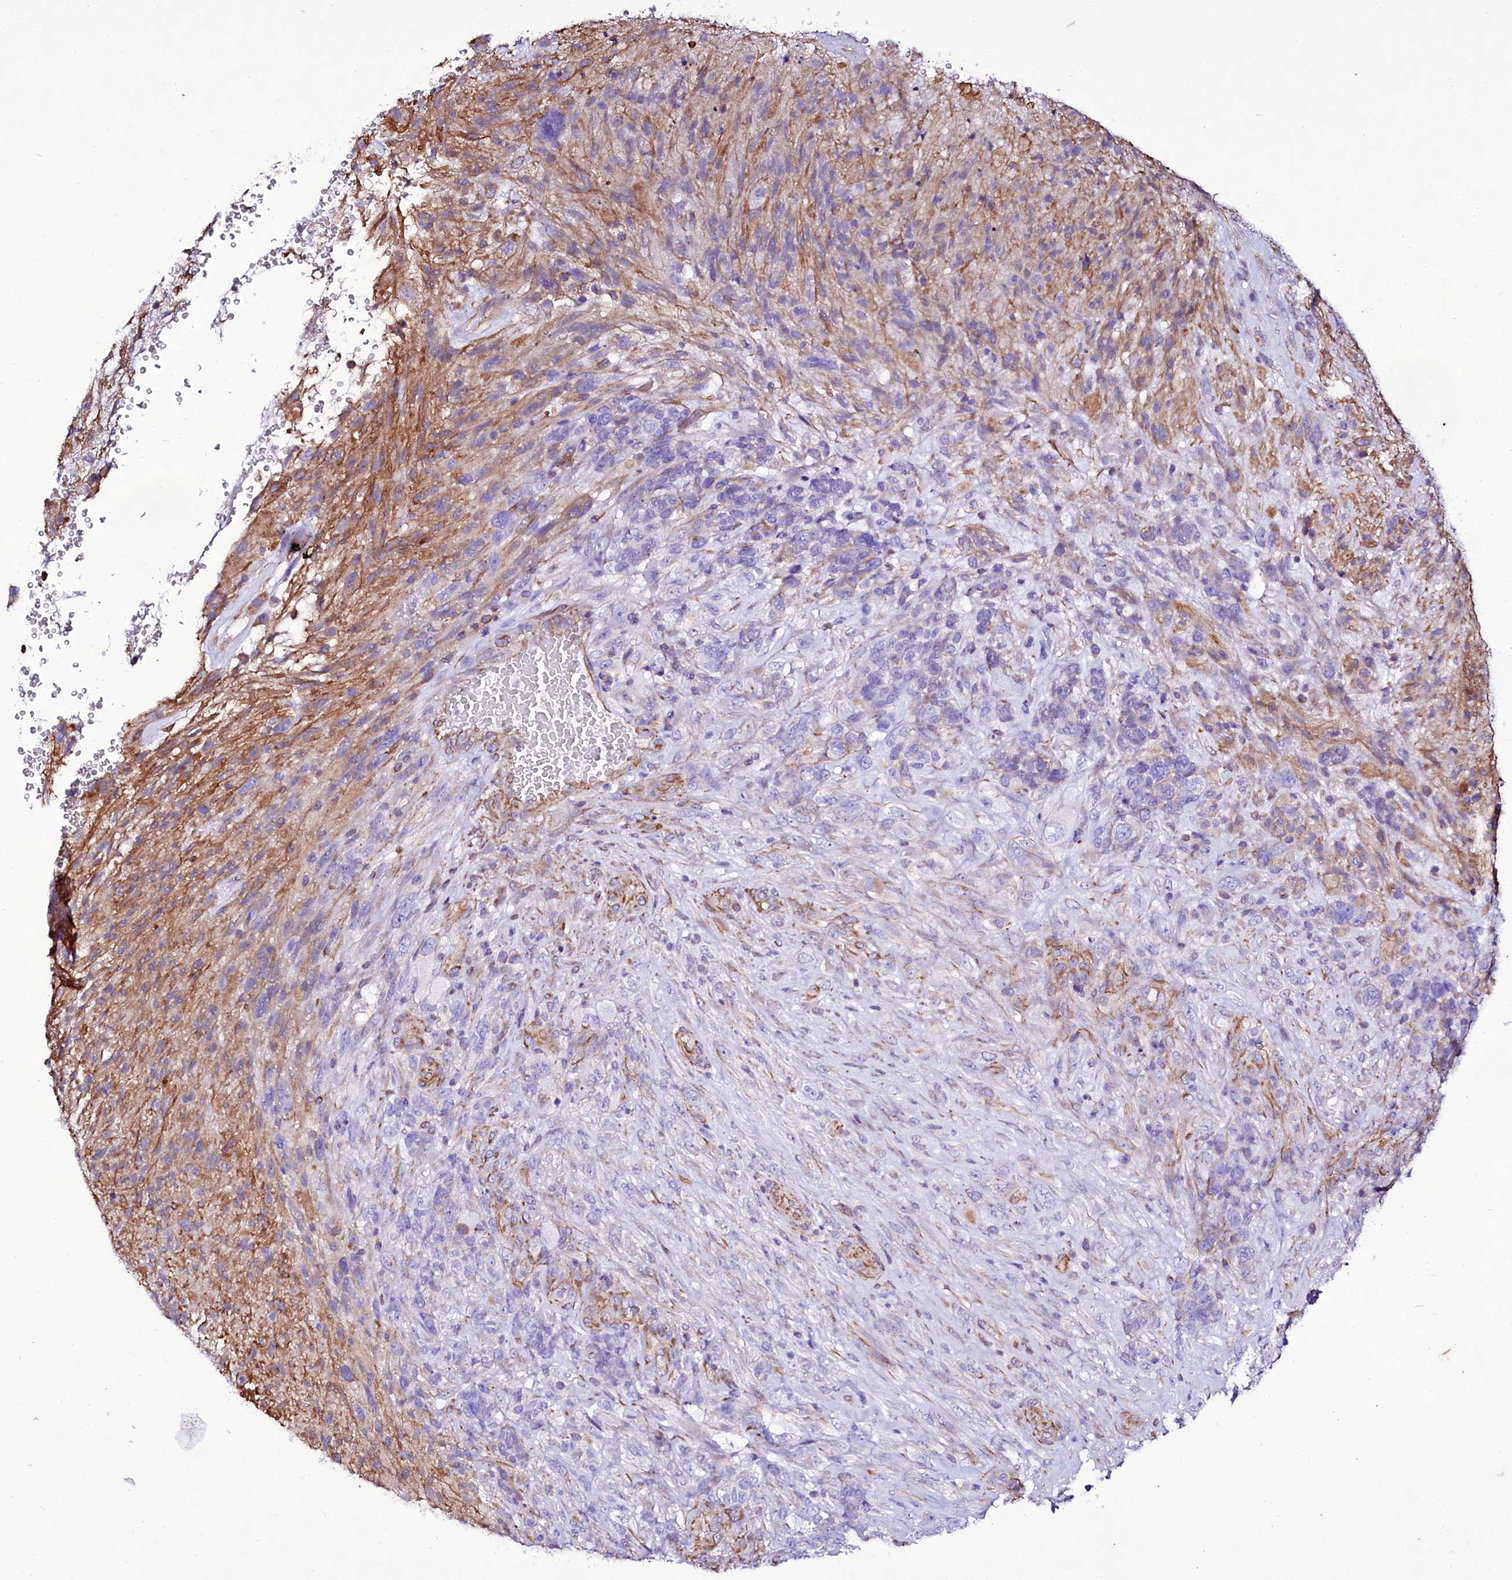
{"staining": {"intensity": "negative", "quantity": "none", "location": "none"}, "tissue": "glioma", "cell_type": "Tumor cells", "image_type": "cancer", "snomed": [{"axis": "morphology", "description": "Glioma, malignant, High grade"}, {"axis": "topography", "description": "Brain"}], "caption": "Histopathology image shows no significant protein staining in tumor cells of glioma.", "gene": "CD99", "patient": {"sex": "male", "age": 61}}